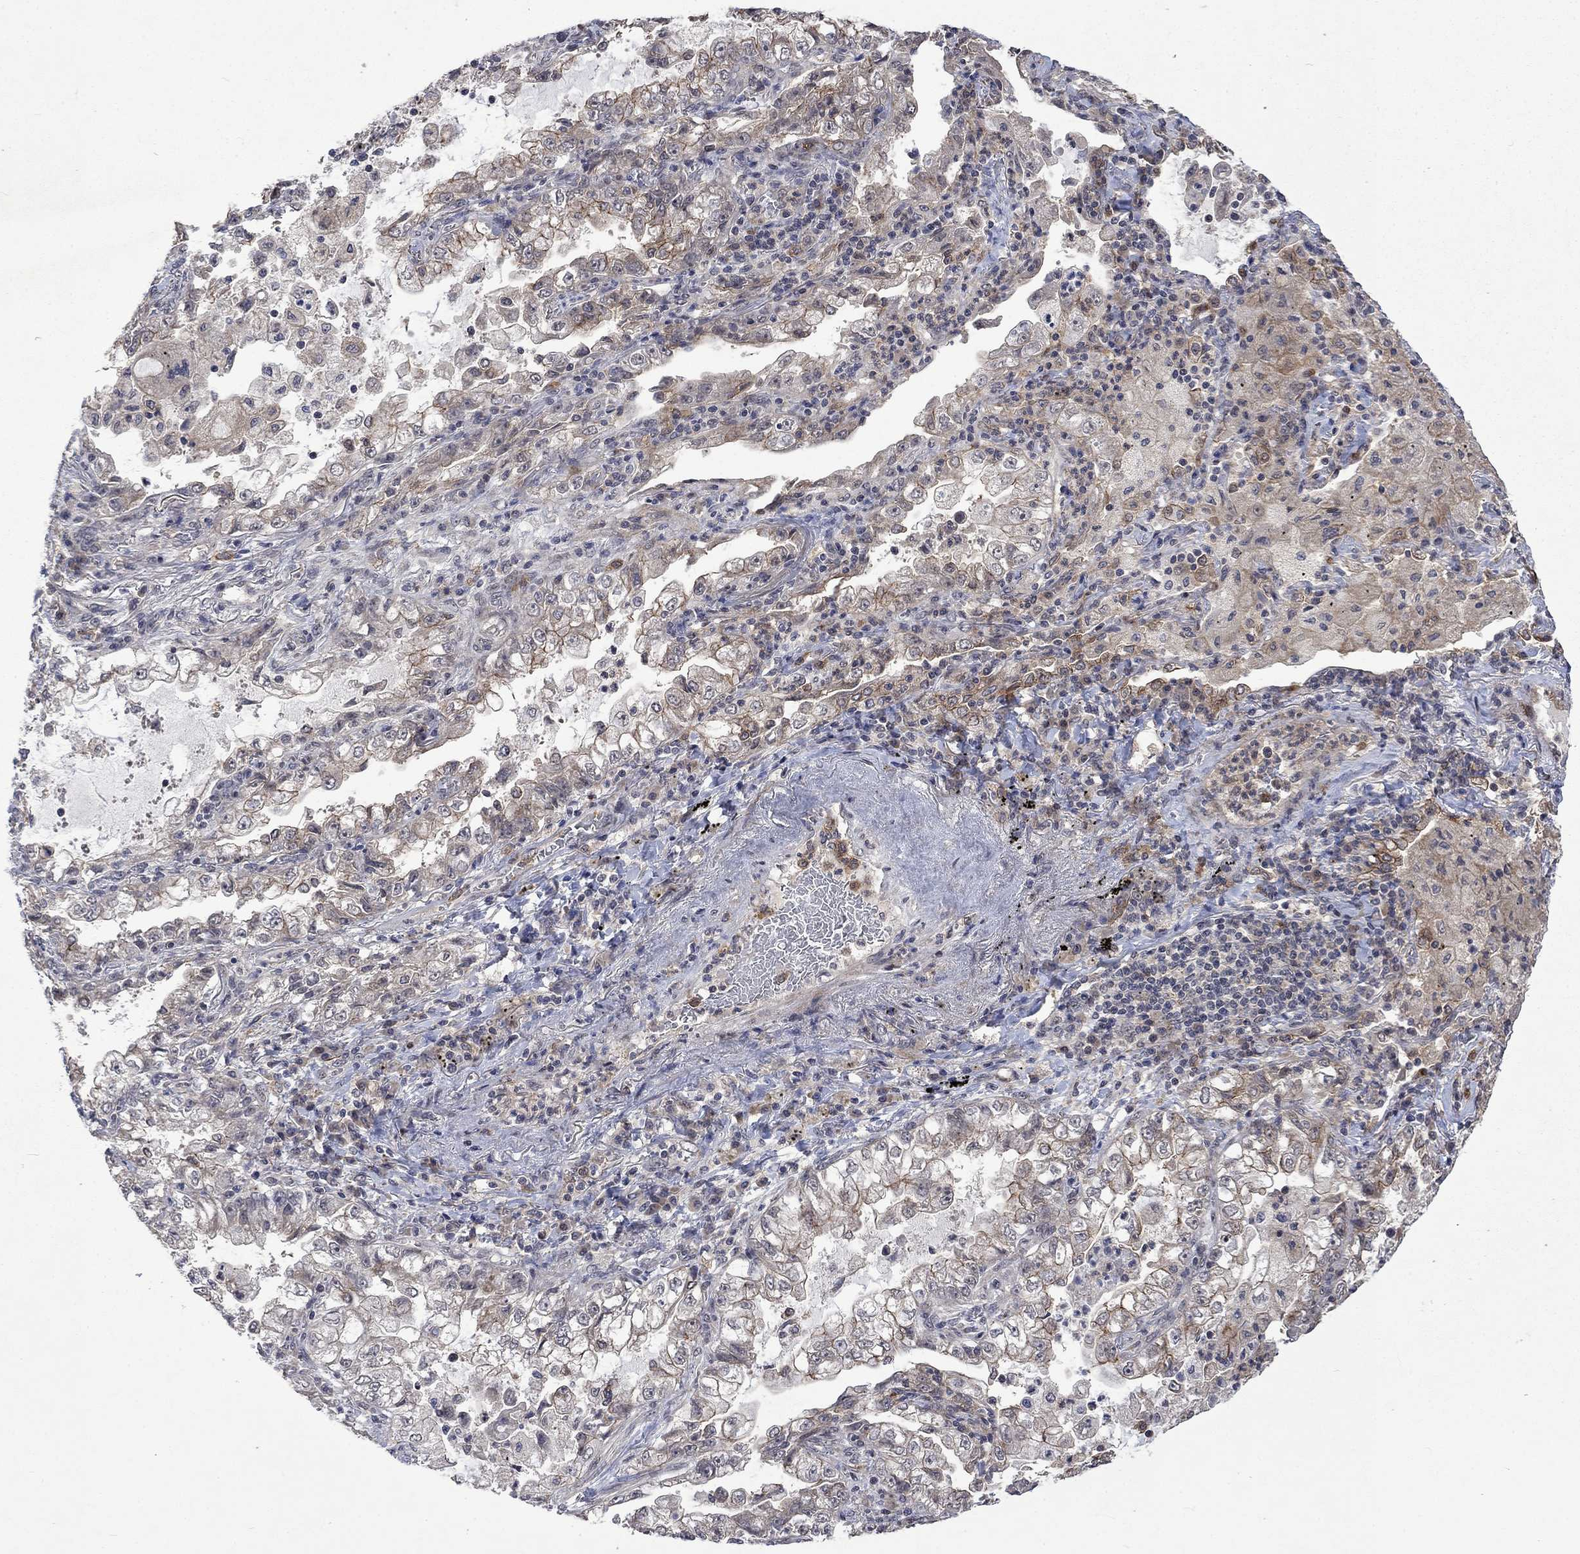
{"staining": {"intensity": "weak", "quantity": "<25%", "location": "cytoplasmic/membranous"}, "tissue": "lung cancer", "cell_type": "Tumor cells", "image_type": "cancer", "snomed": [{"axis": "morphology", "description": "Adenocarcinoma, NOS"}, {"axis": "topography", "description": "Lung"}], "caption": "The micrograph shows no significant staining in tumor cells of lung cancer (adenocarcinoma).", "gene": "PPP1R9A", "patient": {"sex": "female", "age": 73}}